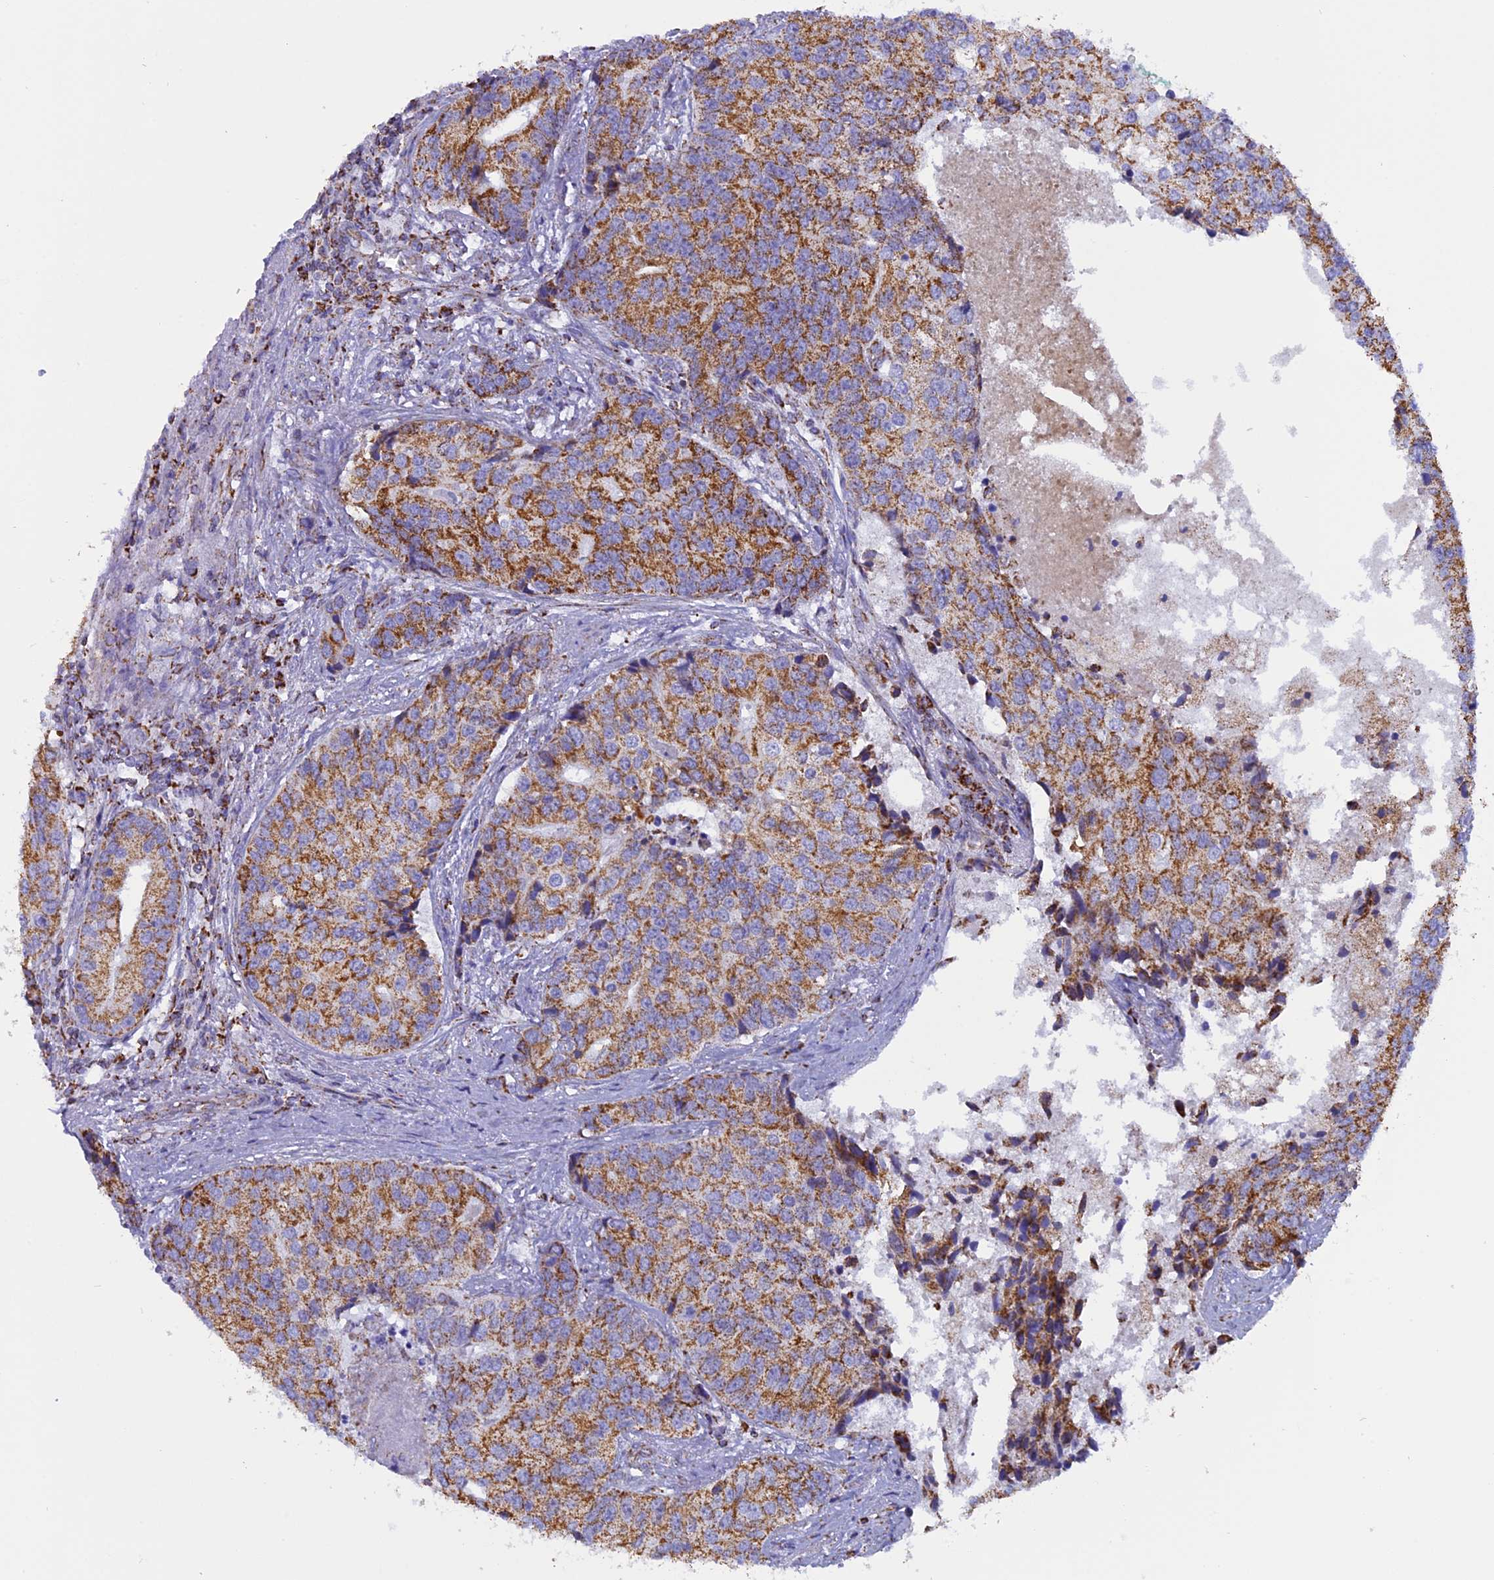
{"staining": {"intensity": "moderate", "quantity": ">75%", "location": "cytoplasmic/membranous"}, "tissue": "prostate cancer", "cell_type": "Tumor cells", "image_type": "cancer", "snomed": [{"axis": "morphology", "description": "Adenocarcinoma, High grade"}, {"axis": "topography", "description": "Prostate"}], "caption": "DAB immunohistochemical staining of prostate cancer shows moderate cytoplasmic/membranous protein expression in approximately >75% of tumor cells. Nuclei are stained in blue.", "gene": "KCNG1", "patient": {"sex": "male", "age": 62}}